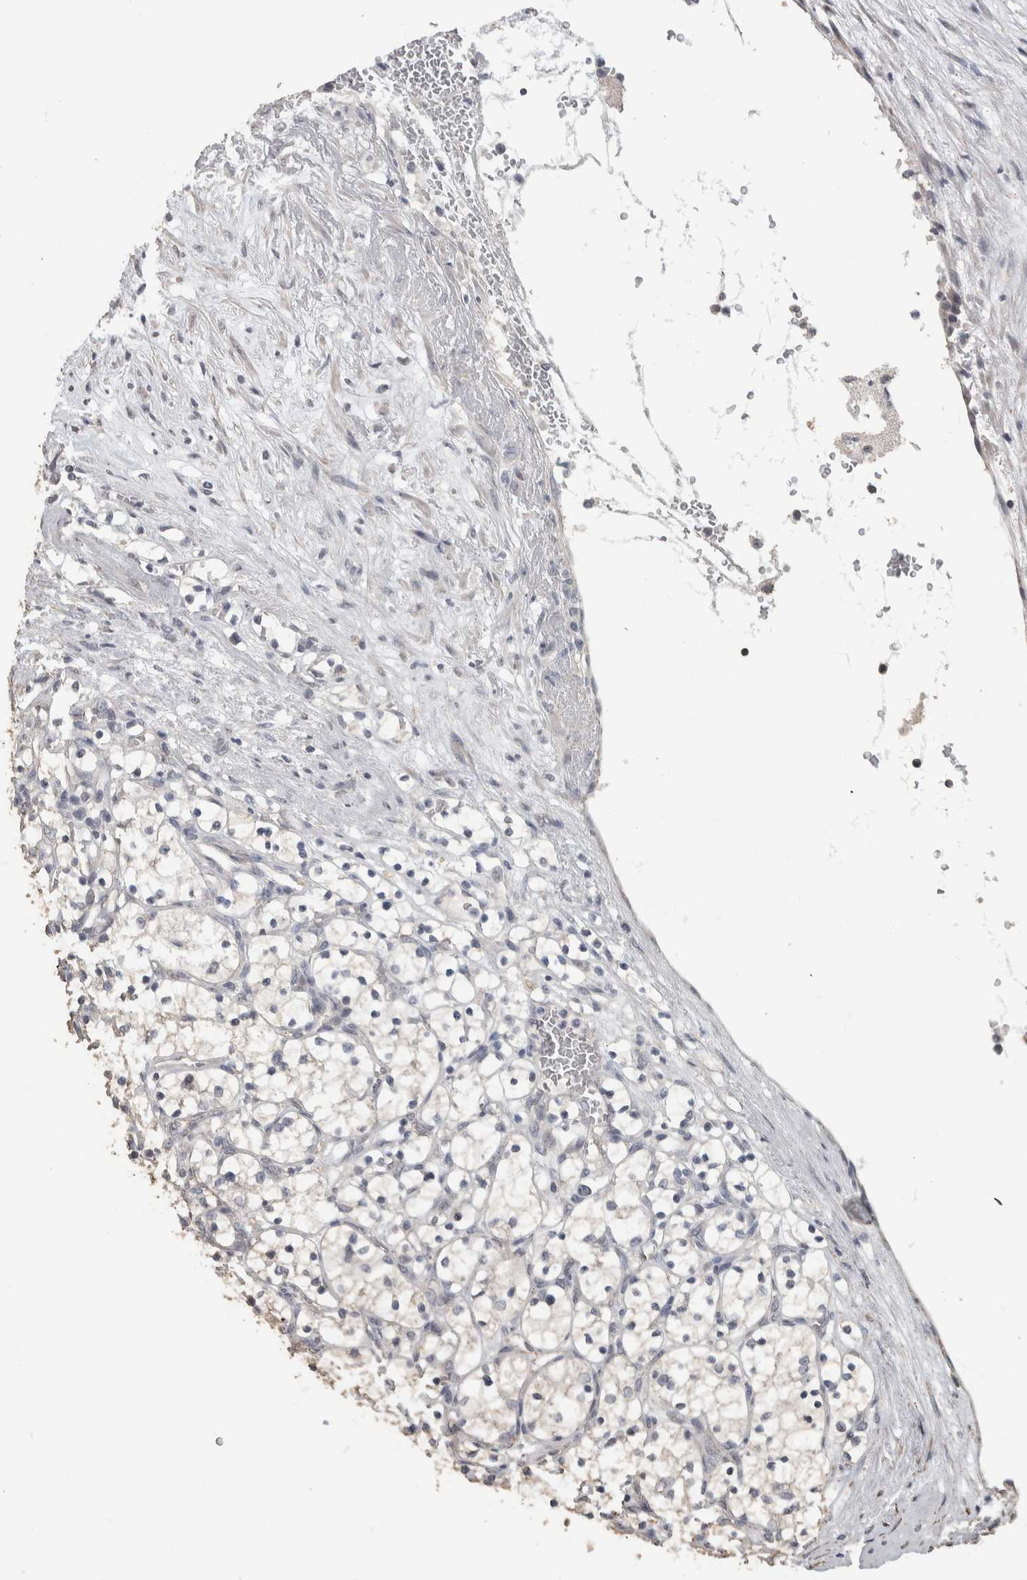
{"staining": {"intensity": "negative", "quantity": "none", "location": "none"}, "tissue": "renal cancer", "cell_type": "Tumor cells", "image_type": "cancer", "snomed": [{"axis": "morphology", "description": "Adenocarcinoma, NOS"}, {"axis": "topography", "description": "Kidney"}], "caption": "Adenocarcinoma (renal) stained for a protein using IHC displays no staining tumor cells.", "gene": "NECAB1", "patient": {"sex": "female", "age": 69}}